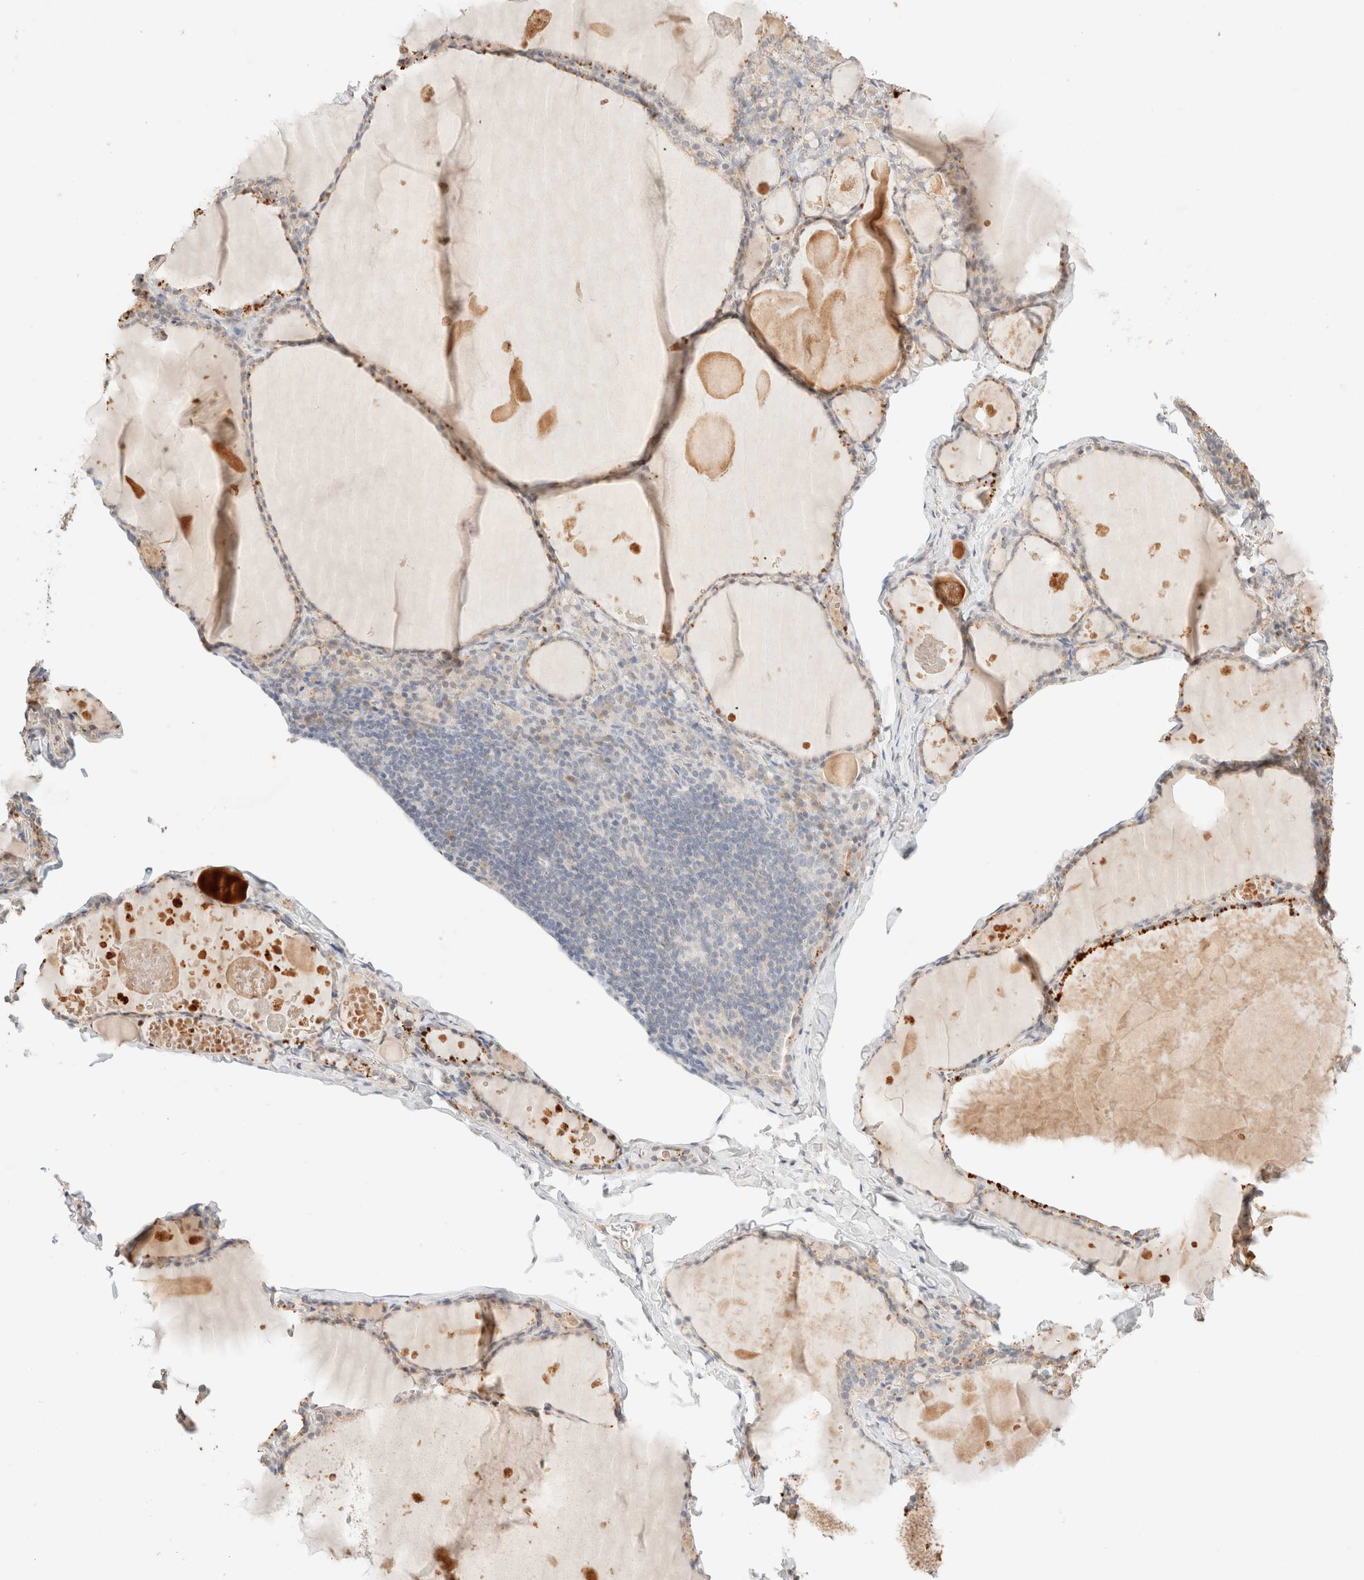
{"staining": {"intensity": "weak", "quantity": "<25%", "location": "cytoplasmic/membranous"}, "tissue": "thyroid gland", "cell_type": "Glandular cells", "image_type": "normal", "snomed": [{"axis": "morphology", "description": "Normal tissue, NOS"}, {"axis": "topography", "description": "Thyroid gland"}], "caption": "High power microscopy micrograph of an IHC photomicrograph of benign thyroid gland, revealing no significant expression in glandular cells. (DAB (3,3'-diaminobenzidine) immunohistochemistry, high magnification).", "gene": "SNTB1", "patient": {"sex": "male", "age": 56}}